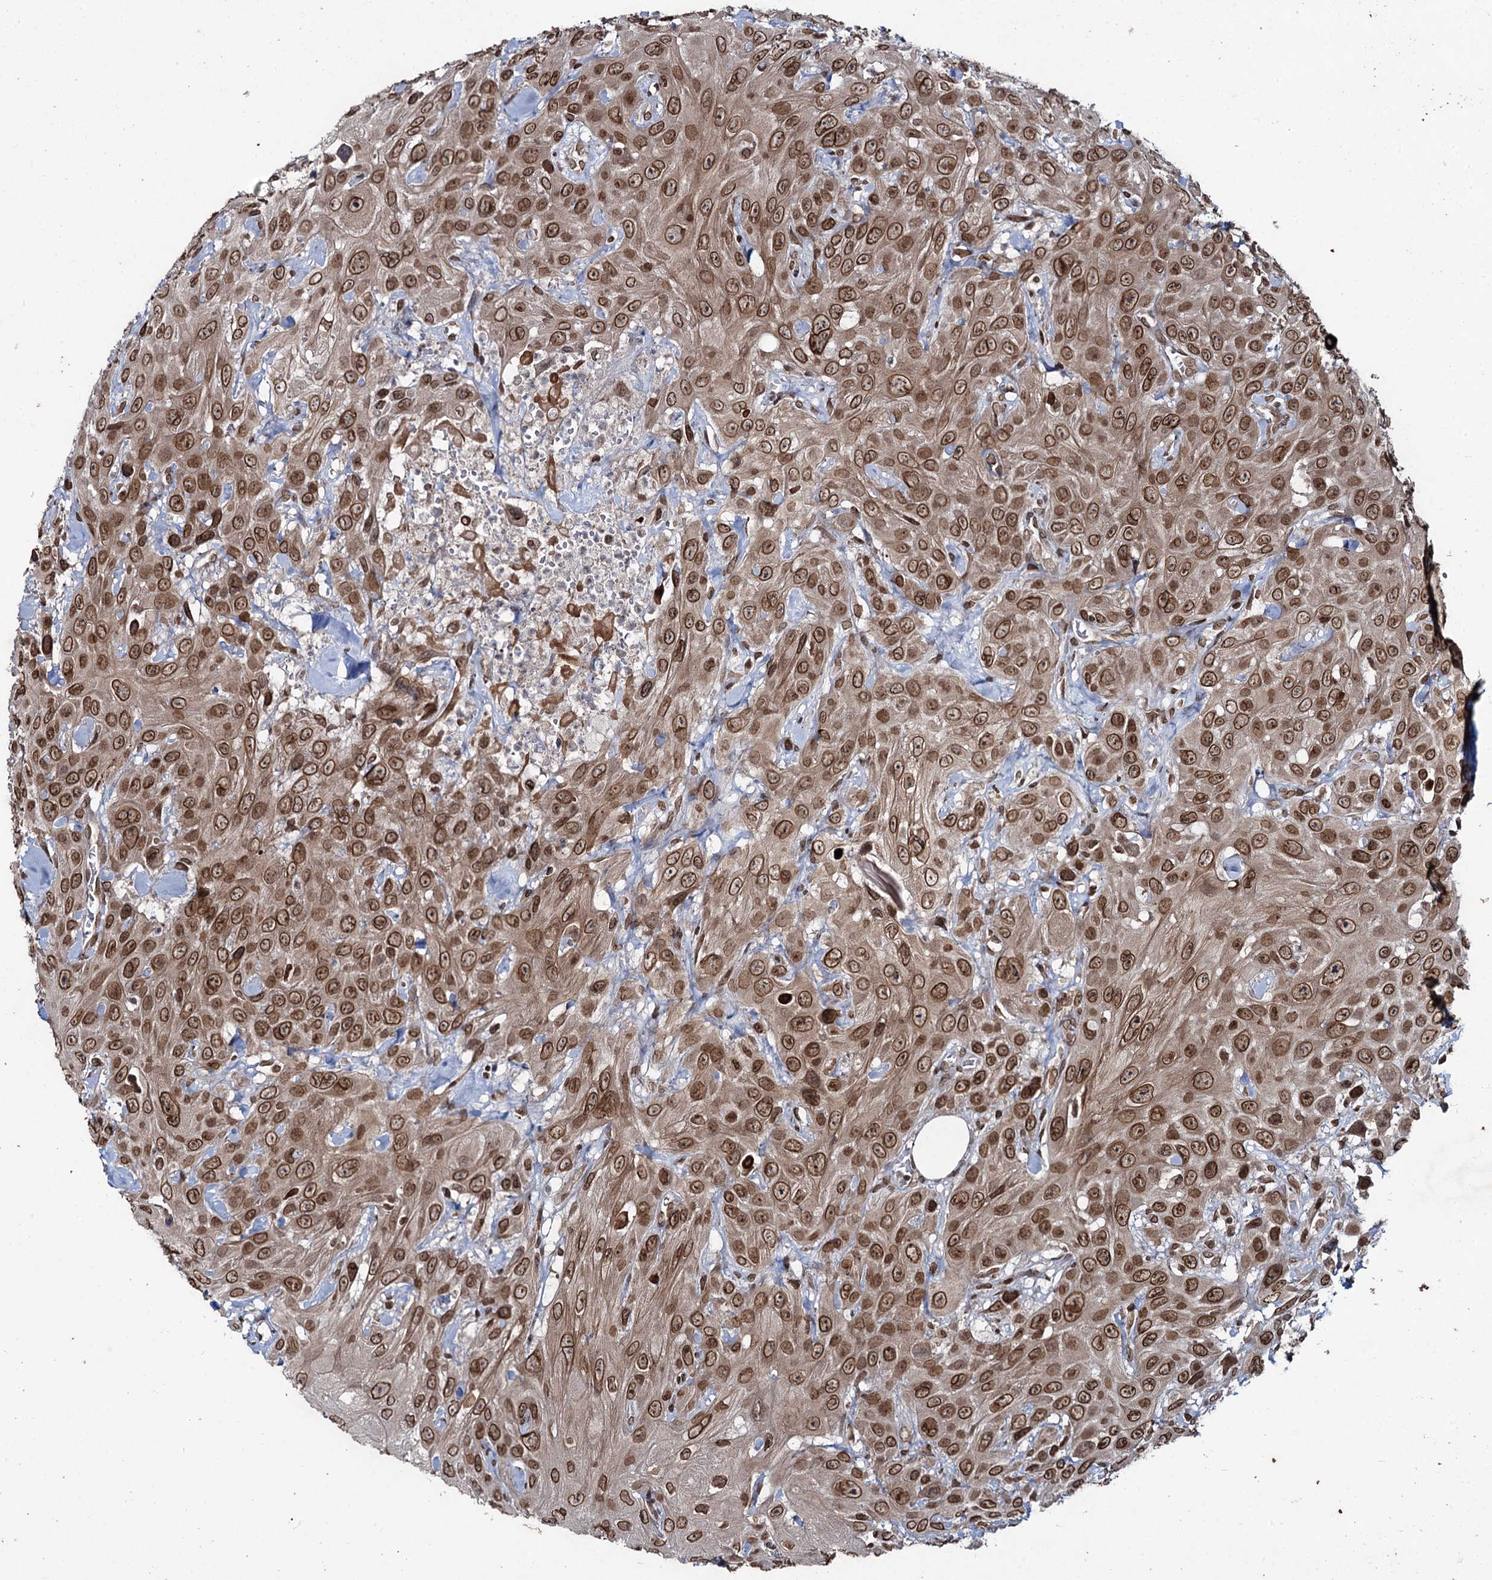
{"staining": {"intensity": "strong", "quantity": ">75%", "location": "cytoplasmic/membranous,nuclear"}, "tissue": "head and neck cancer", "cell_type": "Tumor cells", "image_type": "cancer", "snomed": [{"axis": "morphology", "description": "Squamous cell carcinoma, NOS"}, {"axis": "topography", "description": "Head-Neck"}], "caption": "DAB immunohistochemical staining of head and neck squamous cell carcinoma demonstrates strong cytoplasmic/membranous and nuclear protein expression in about >75% of tumor cells.", "gene": "RNF6", "patient": {"sex": "male", "age": 81}}